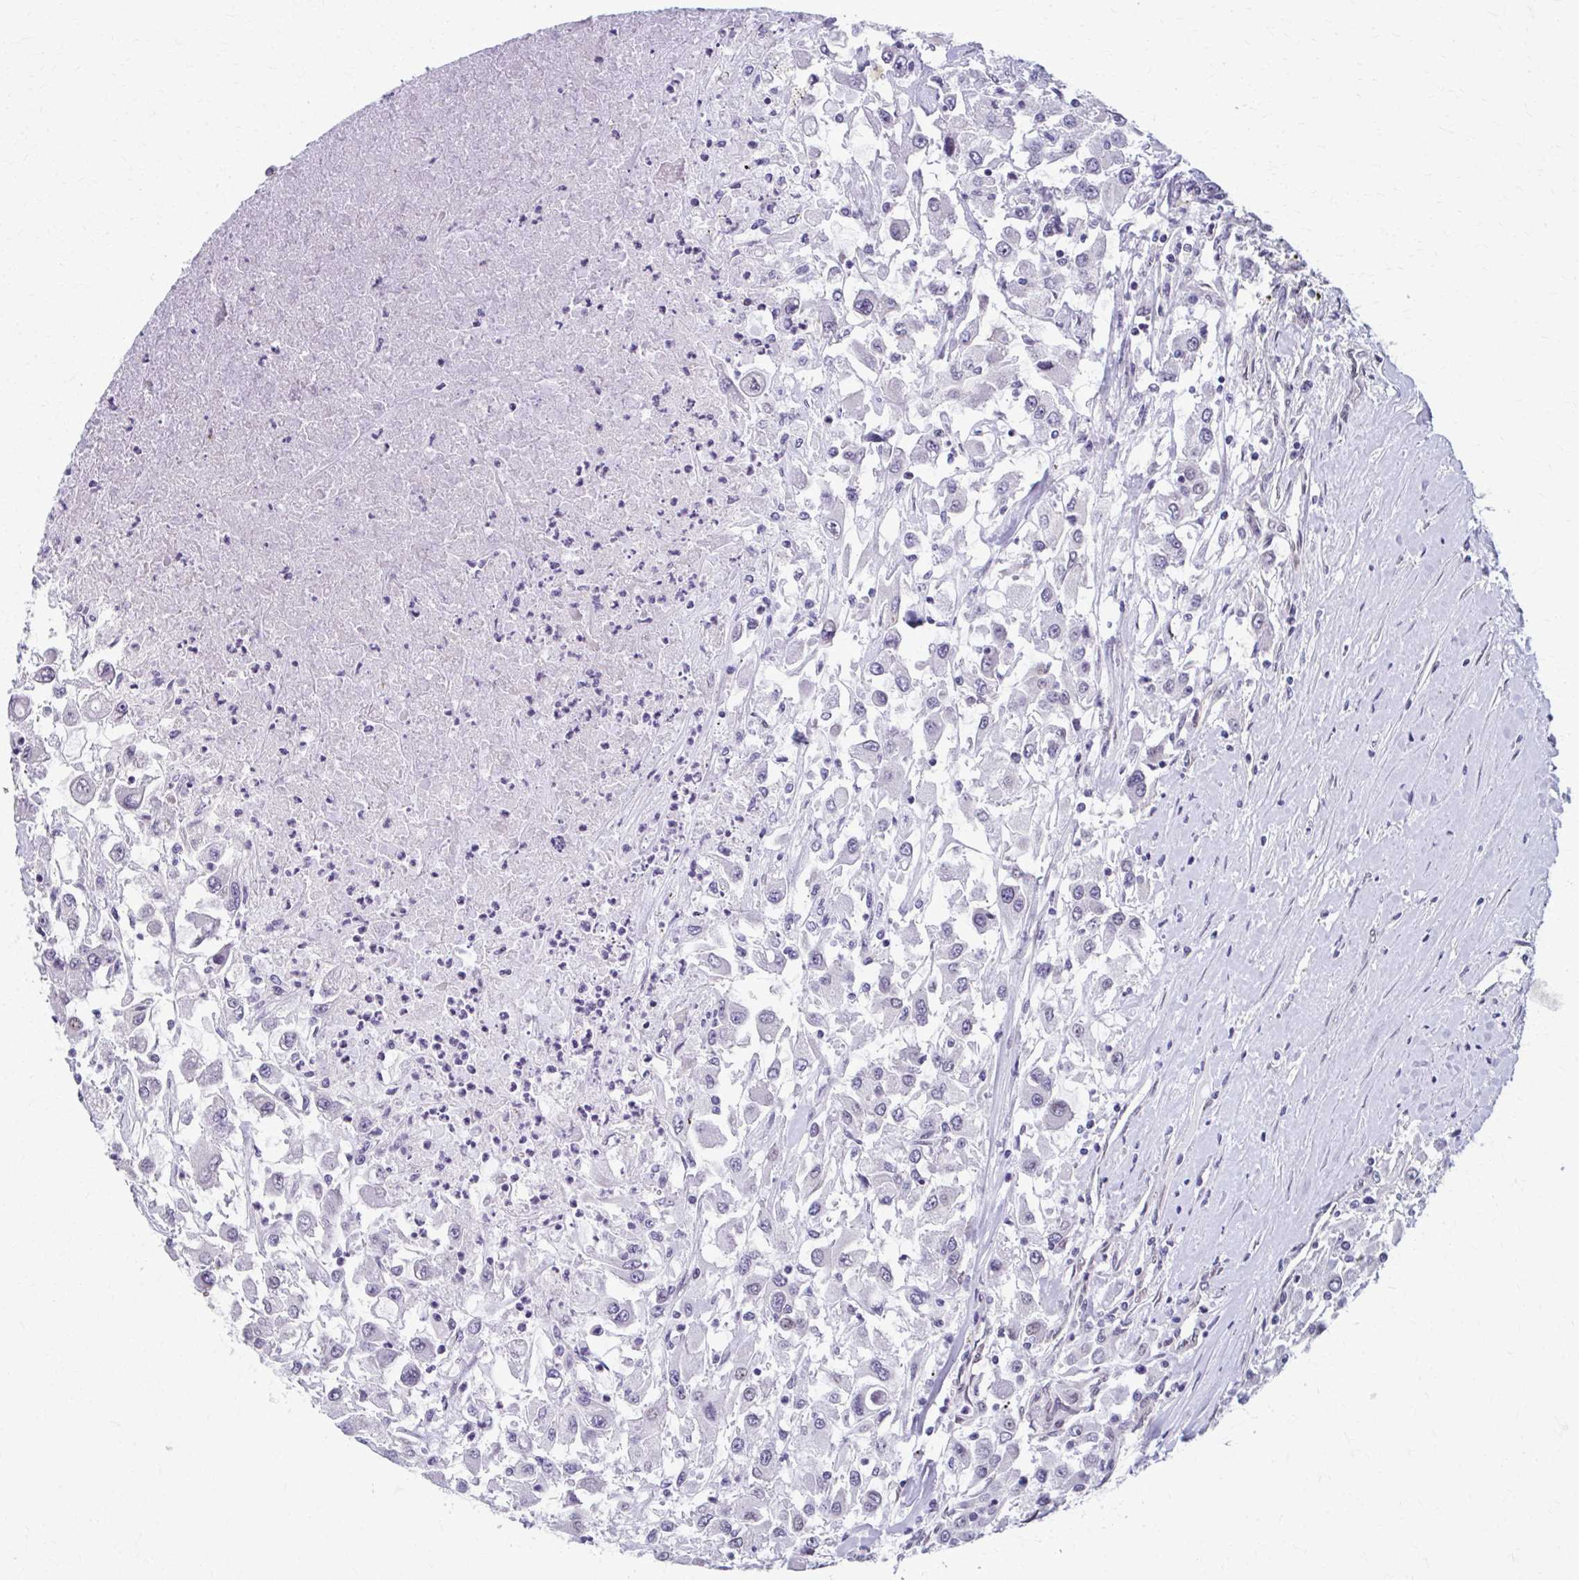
{"staining": {"intensity": "negative", "quantity": "none", "location": "none"}, "tissue": "renal cancer", "cell_type": "Tumor cells", "image_type": "cancer", "snomed": [{"axis": "morphology", "description": "Adenocarcinoma, NOS"}, {"axis": "topography", "description": "Kidney"}], "caption": "The histopathology image reveals no staining of tumor cells in renal cancer (adenocarcinoma).", "gene": "SETBP1", "patient": {"sex": "female", "age": 67}}